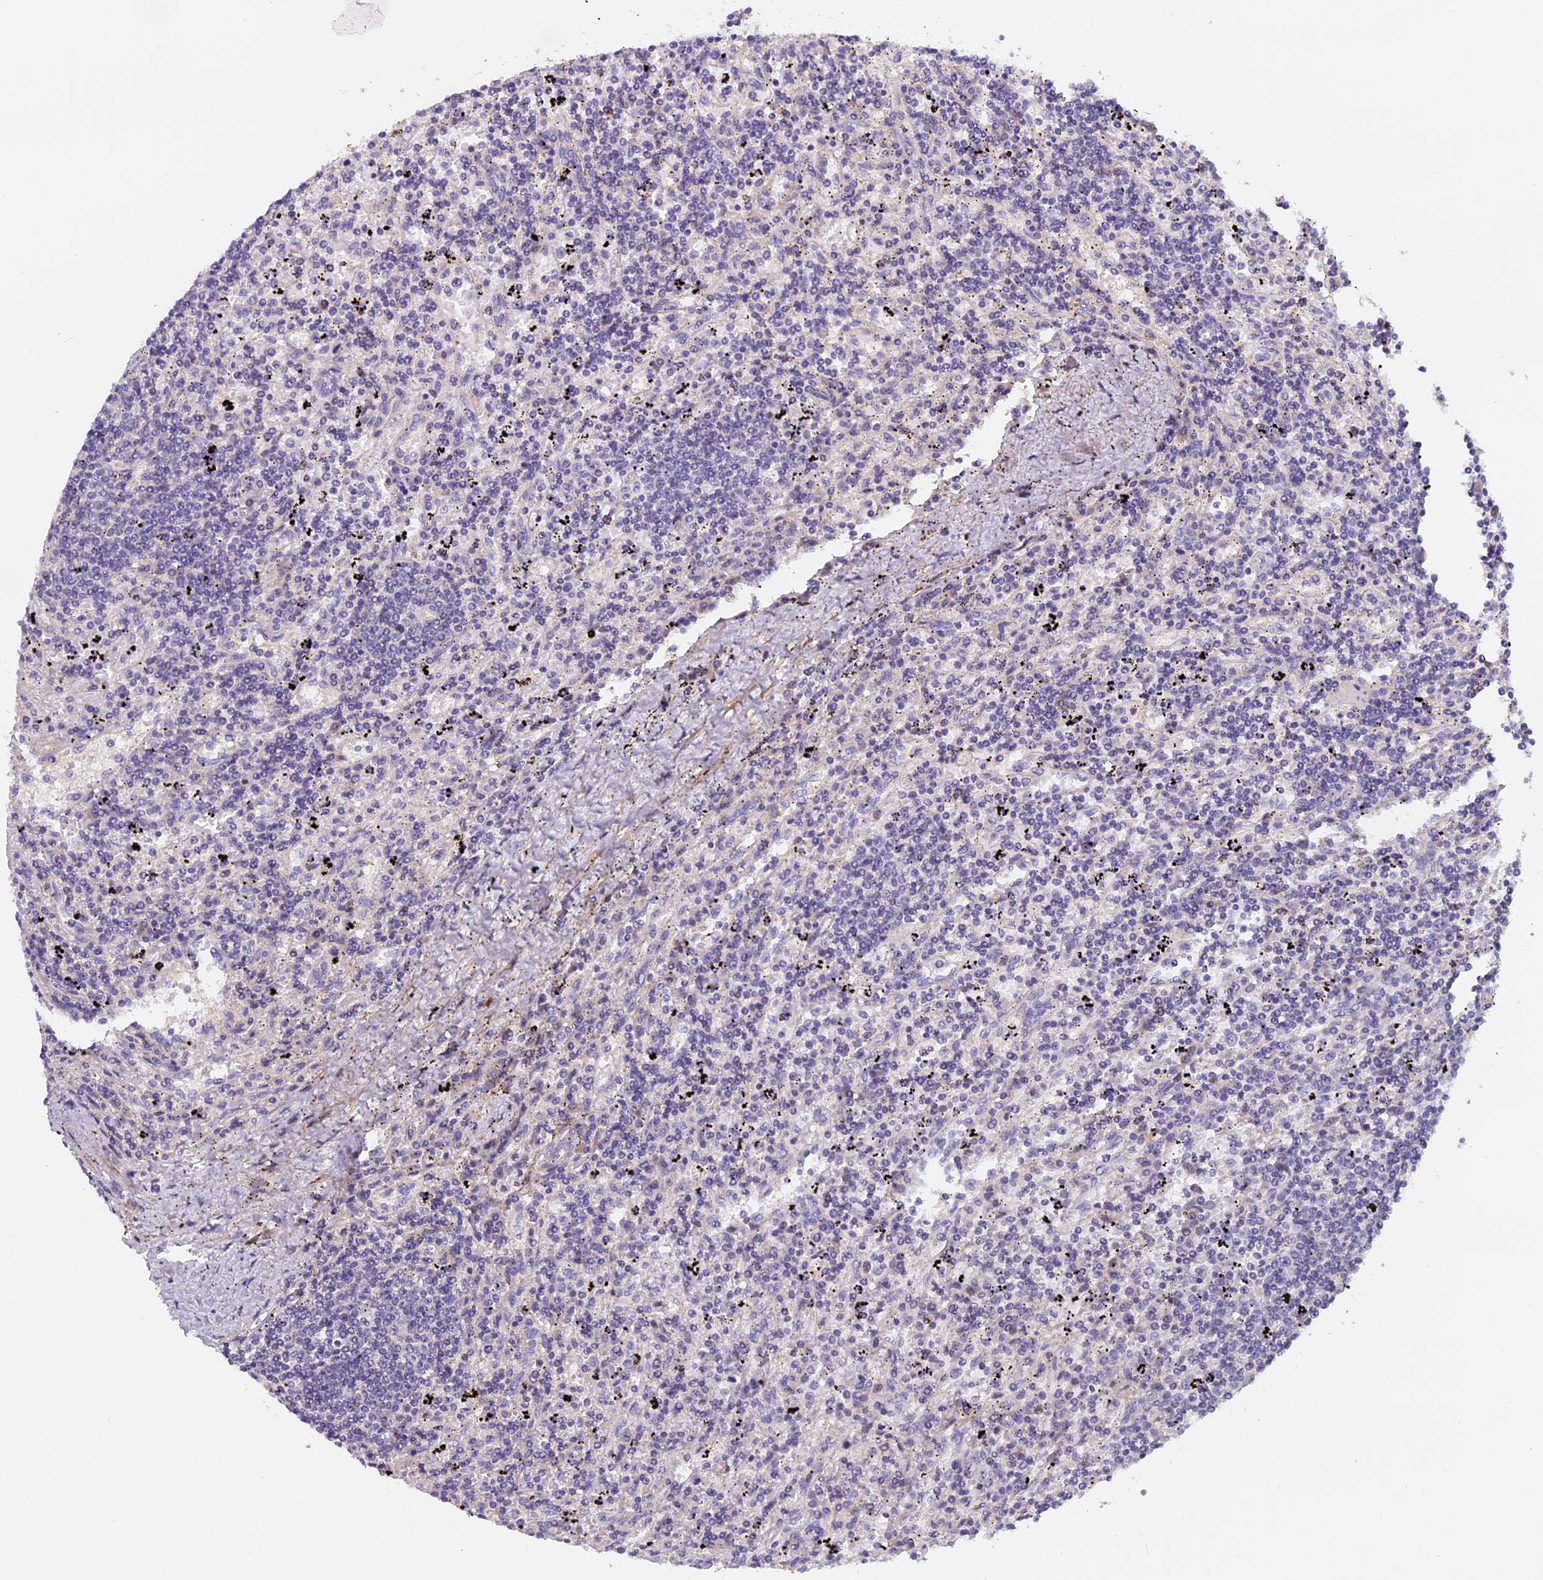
{"staining": {"intensity": "negative", "quantity": "none", "location": "none"}, "tissue": "lymphoma", "cell_type": "Tumor cells", "image_type": "cancer", "snomed": [{"axis": "morphology", "description": "Malignant lymphoma, non-Hodgkin's type, Low grade"}, {"axis": "topography", "description": "Spleen"}], "caption": "Image shows no protein positivity in tumor cells of lymphoma tissue.", "gene": "FAM98C", "patient": {"sex": "male", "age": 76}}